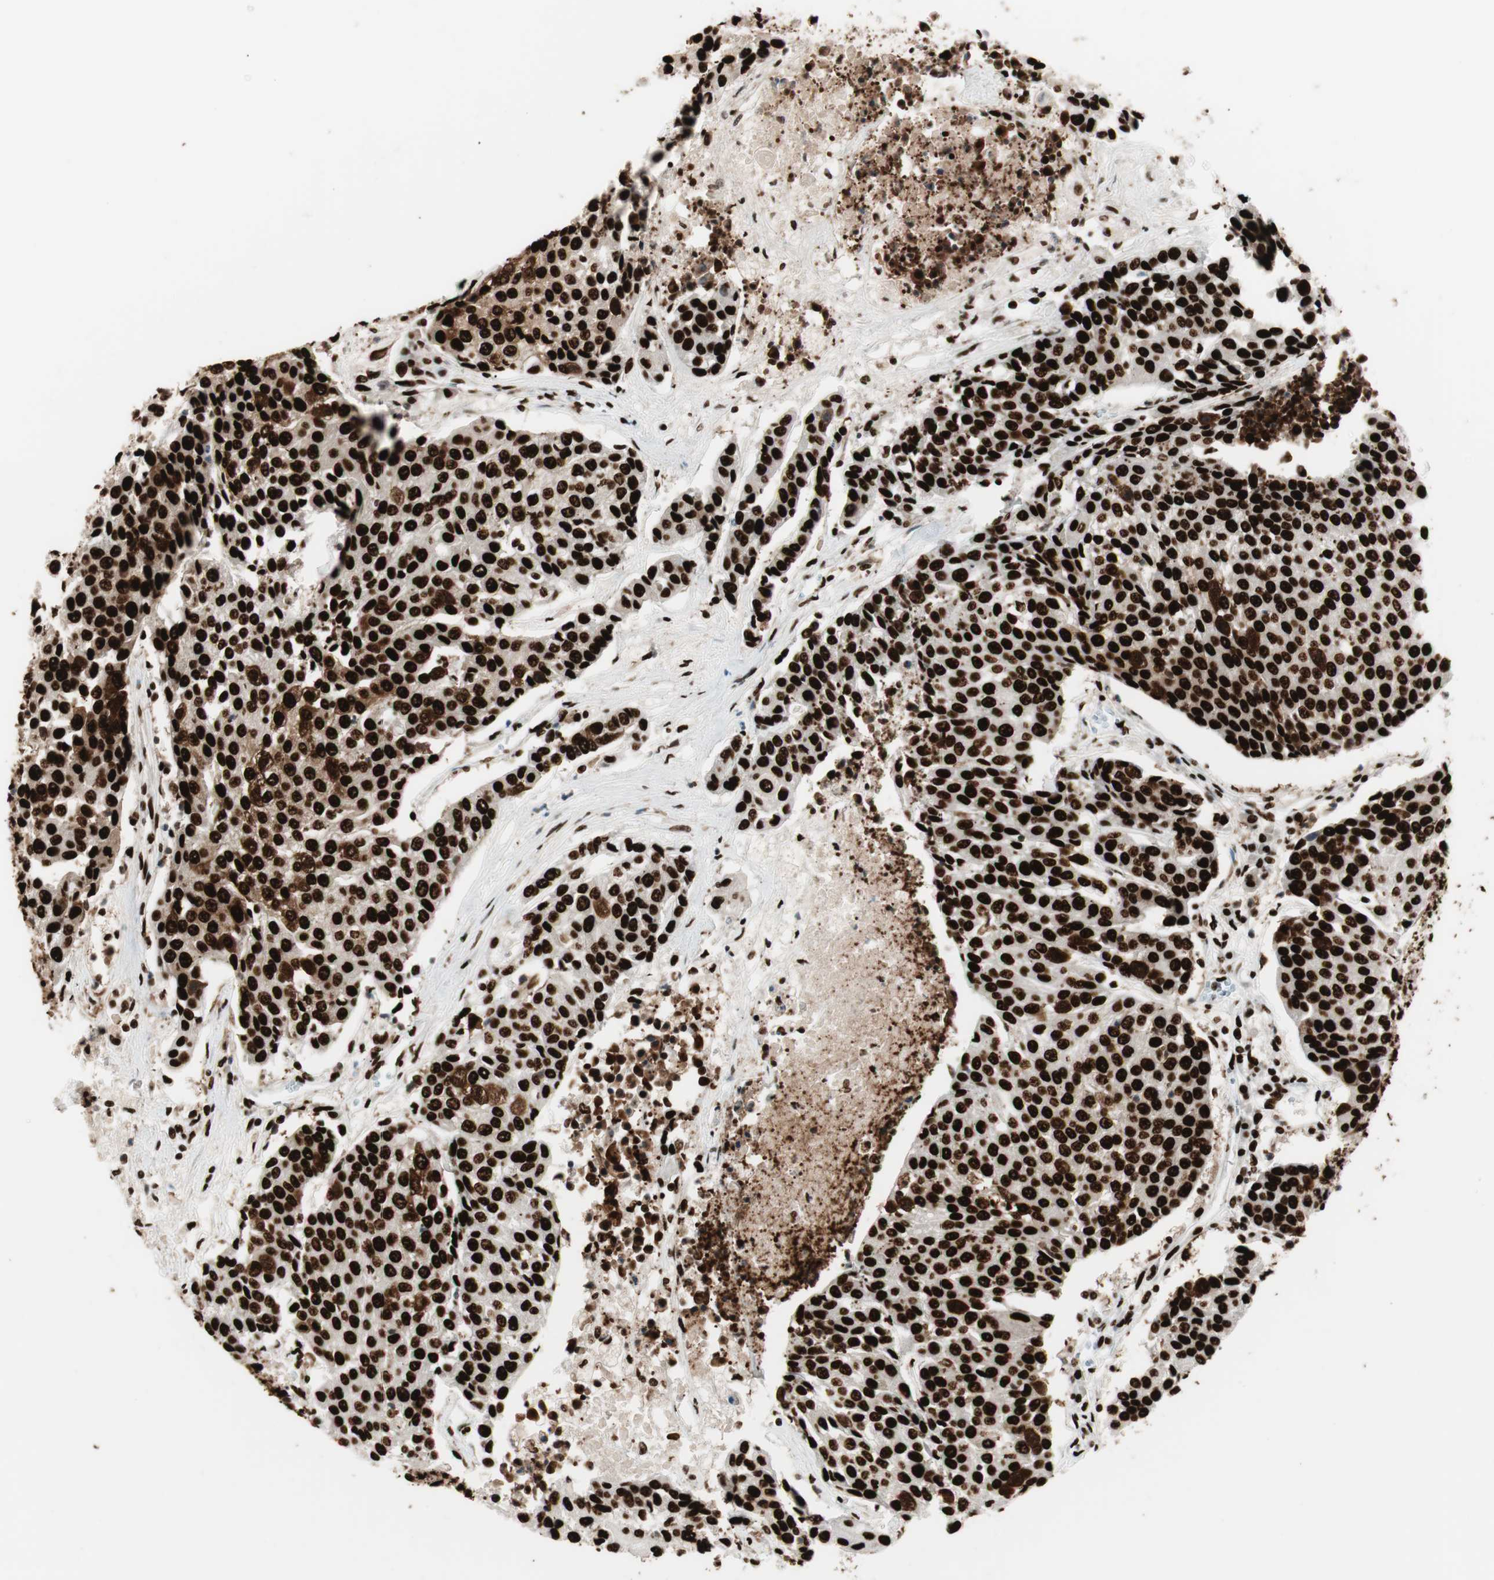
{"staining": {"intensity": "strong", "quantity": ">75%", "location": "cytoplasmic/membranous,nuclear"}, "tissue": "urothelial cancer", "cell_type": "Tumor cells", "image_type": "cancer", "snomed": [{"axis": "morphology", "description": "Urothelial carcinoma, High grade"}, {"axis": "topography", "description": "Urinary bladder"}], "caption": "DAB (3,3'-diaminobenzidine) immunohistochemical staining of urothelial carcinoma (high-grade) demonstrates strong cytoplasmic/membranous and nuclear protein staining in about >75% of tumor cells. Ihc stains the protein in brown and the nuclei are stained blue.", "gene": "PSME3", "patient": {"sex": "female", "age": 85}}